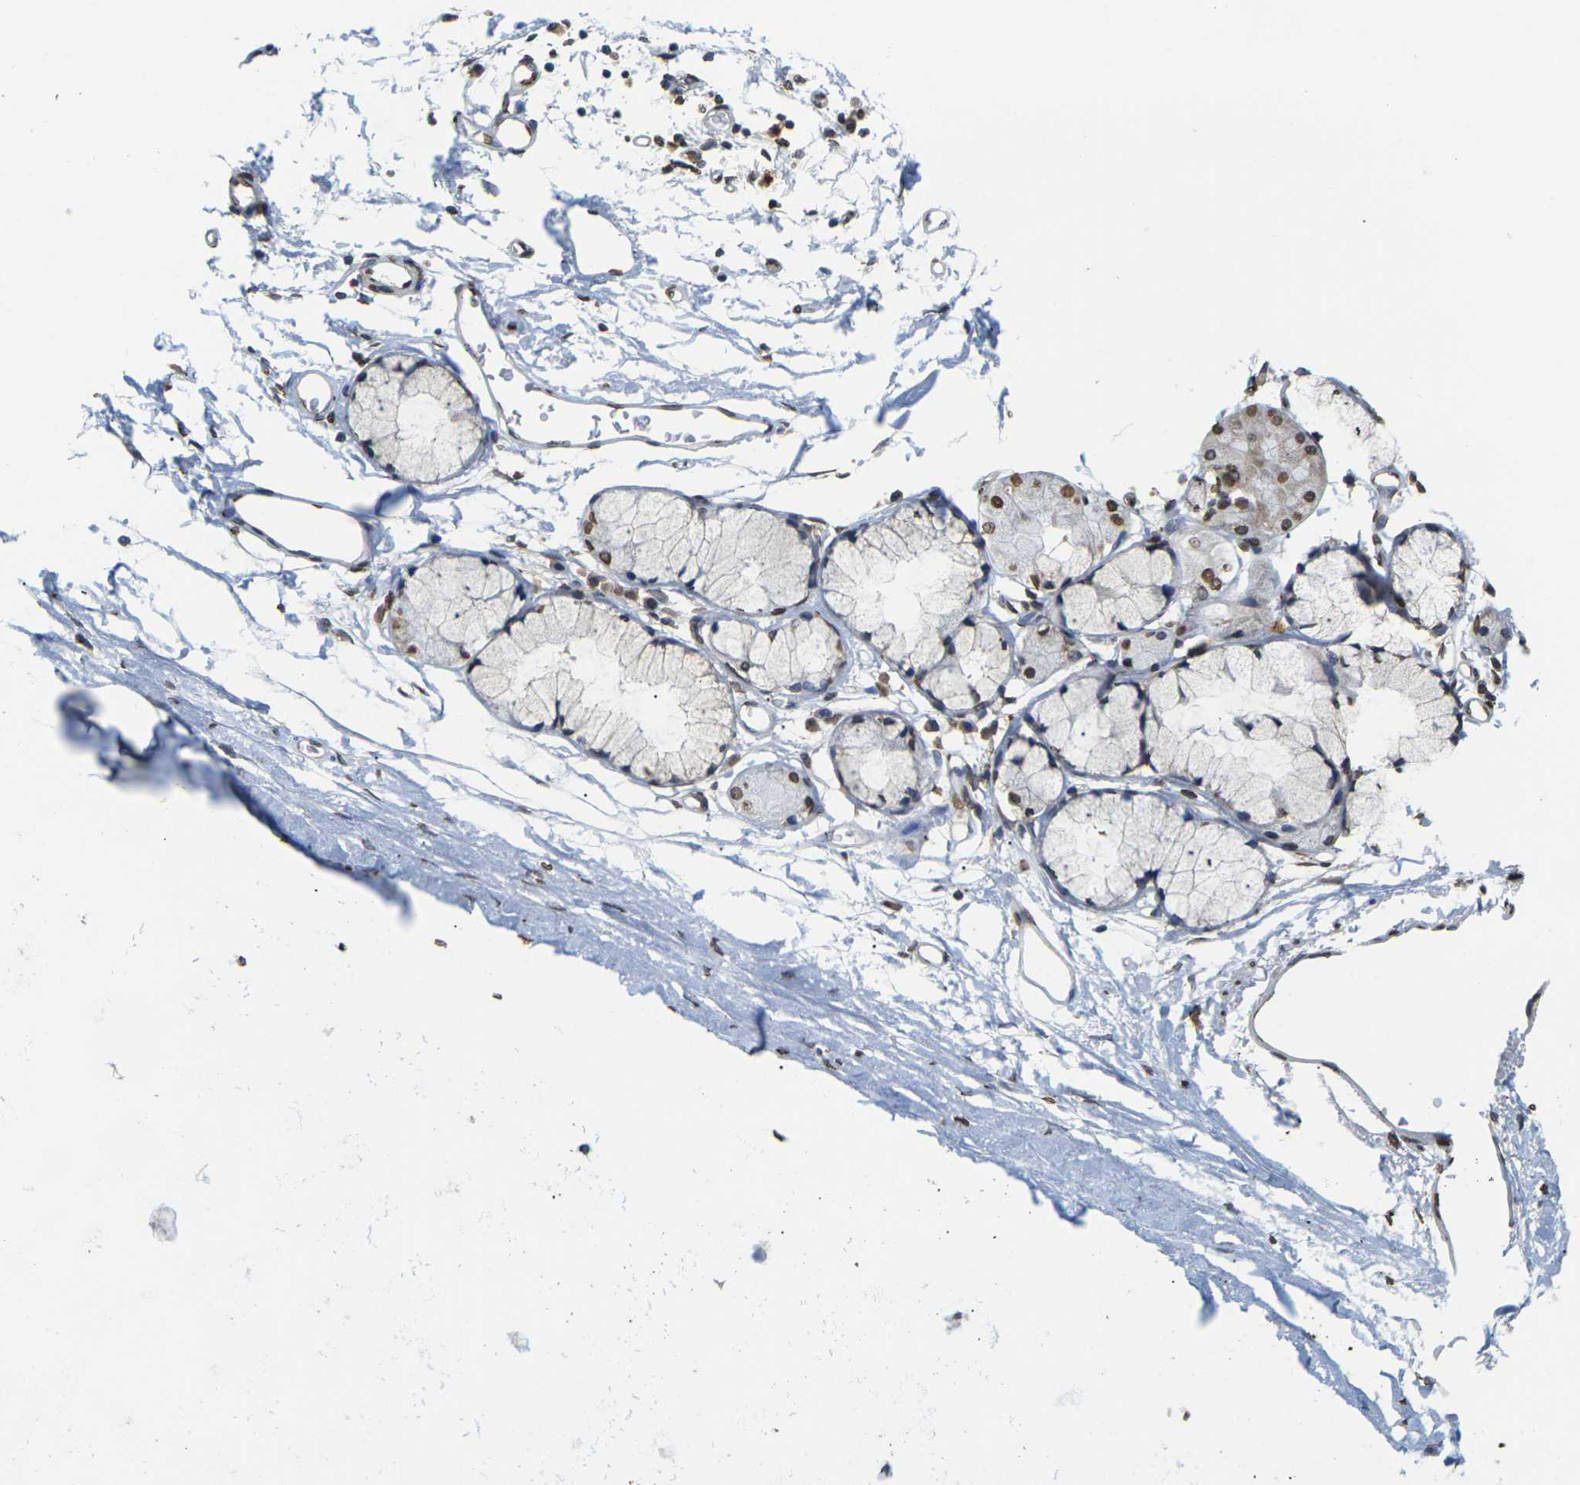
{"staining": {"intensity": "negative", "quantity": "none", "location": "none"}, "tissue": "adipose tissue", "cell_type": "Adipocytes", "image_type": "normal", "snomed": [{"axis": "morphology", "description": "Normal tissue, NOS"}, {"axis": "topography", "description": "Bronchus"}], "caption": "Immunohistochemistry histopathology image of benign adipose tissue: human adipose tissue stained with DAB shows no significant protein staining in adipocytes. (Stains: DAB (3,3'-diaminobenzidine) immunohistochemistry with hematoxylin counter stain, Microscopy: brightfield microscopy at high magnification).", "gene": "EMSY", "patient": {"sex": "female", "age": 73}}